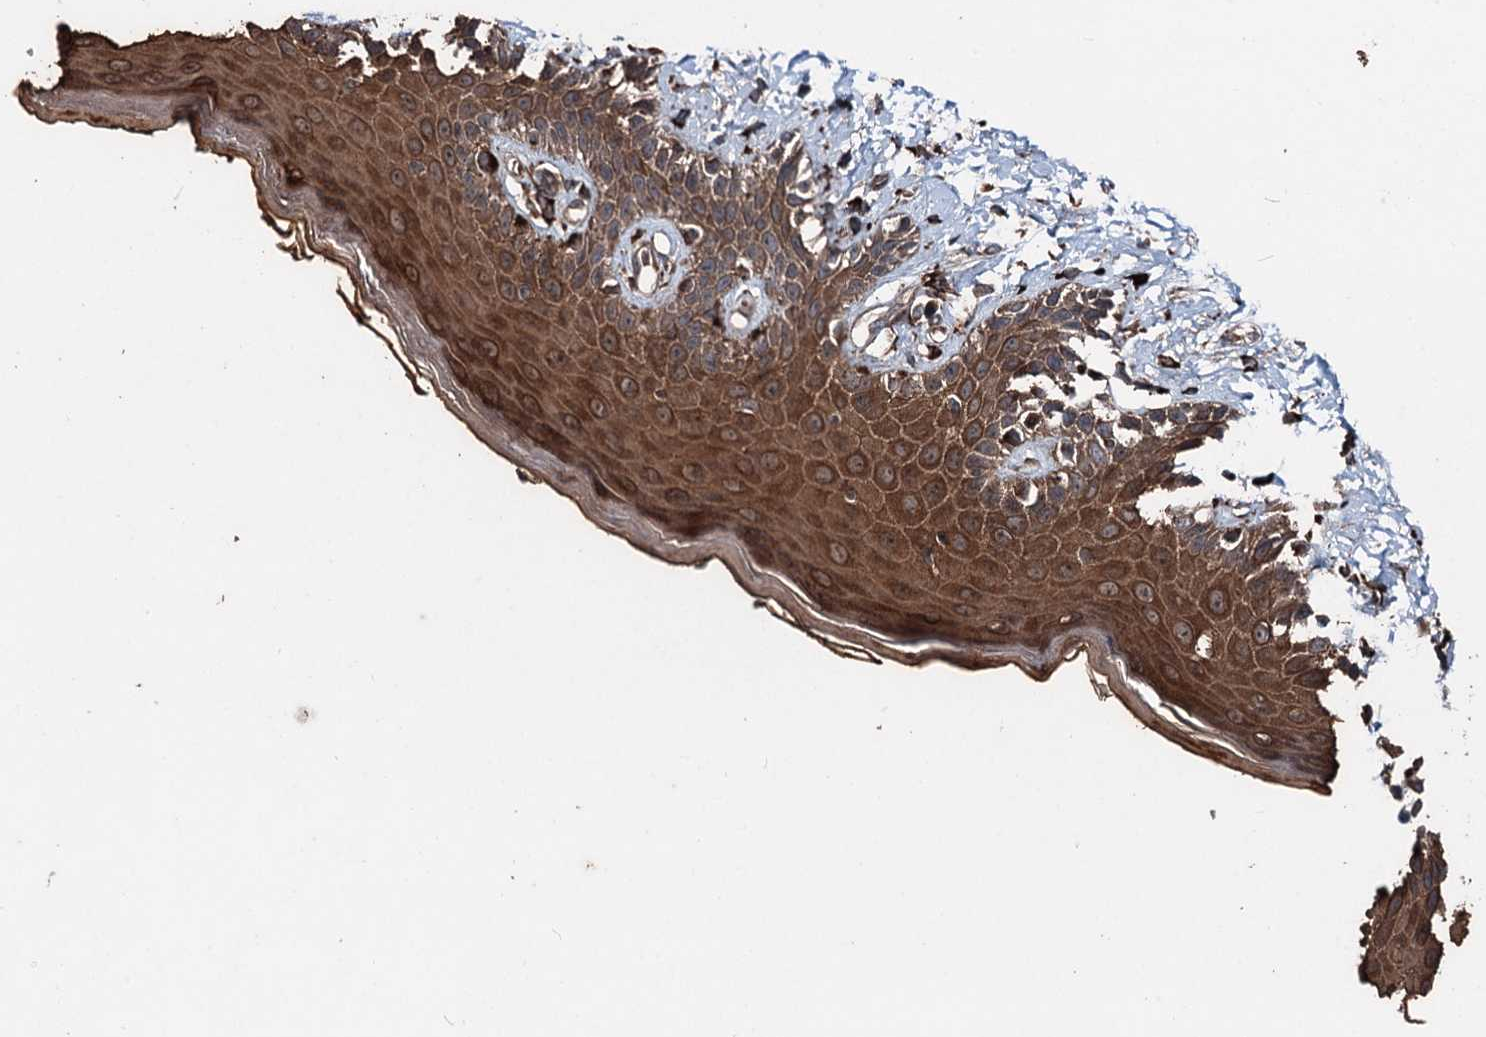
{"staining": {"intensity": "strong", "quantity": ">75%", "location": "cytoplasmic/membranous"}, "tissue": "skin", "cell_type": "Epidermal cells", "image_type": "normal", "snomed": [{"axis": "morphology", "description": "Normal tissue, NOS"}, {"axis": "topography", "description": "Anal"}], "caption": "Immunohistochemistry (IHC) photomicrograph of normal skin: human skin stained using IHC exhibits high levels of strong protein expression localized specifically in the cytoplasmic/membranous of epidermal cells, appearing as a cytoplasmic/membranous brown color.", "gene": "DDIAS", "patient": {"sex": "female", "age": 78}}